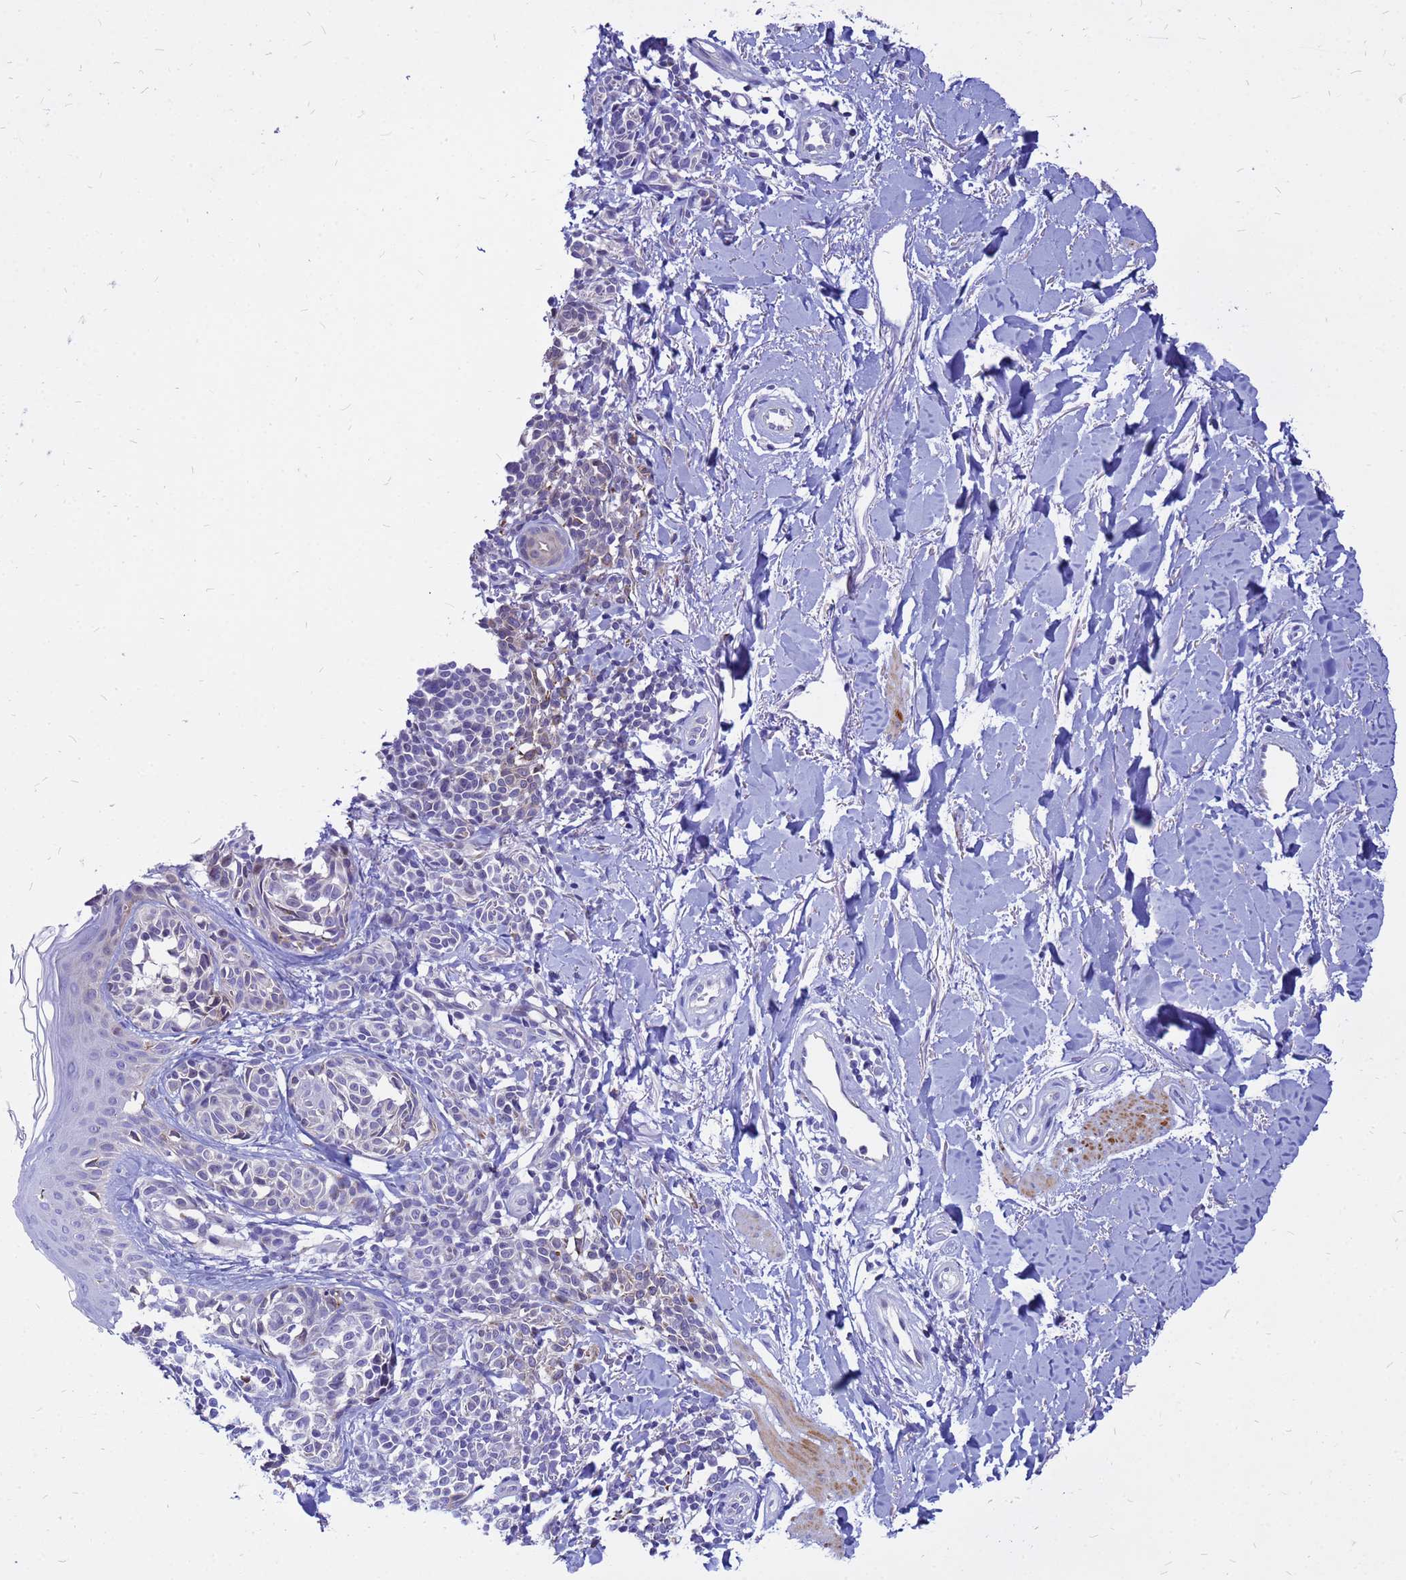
{"staining": {"intensity": "negative", "quantity": "none", "location": "none"}, "tissue": "melanoma", "cell_type": "Tumor cells", "image_type": "cancer", "snomed": [{"axis": "morphology", "description": "Malignant melanoma, NOS"}, {"axis": "topography", "description": "Skin of upper extremity"}], "caption": "Malignant melanoma was stained to show a protein in brown. There is no significant positivity in tumor cells.", "gene": "FHIP1A", "patient": {"sex": "male", "age": 40}}